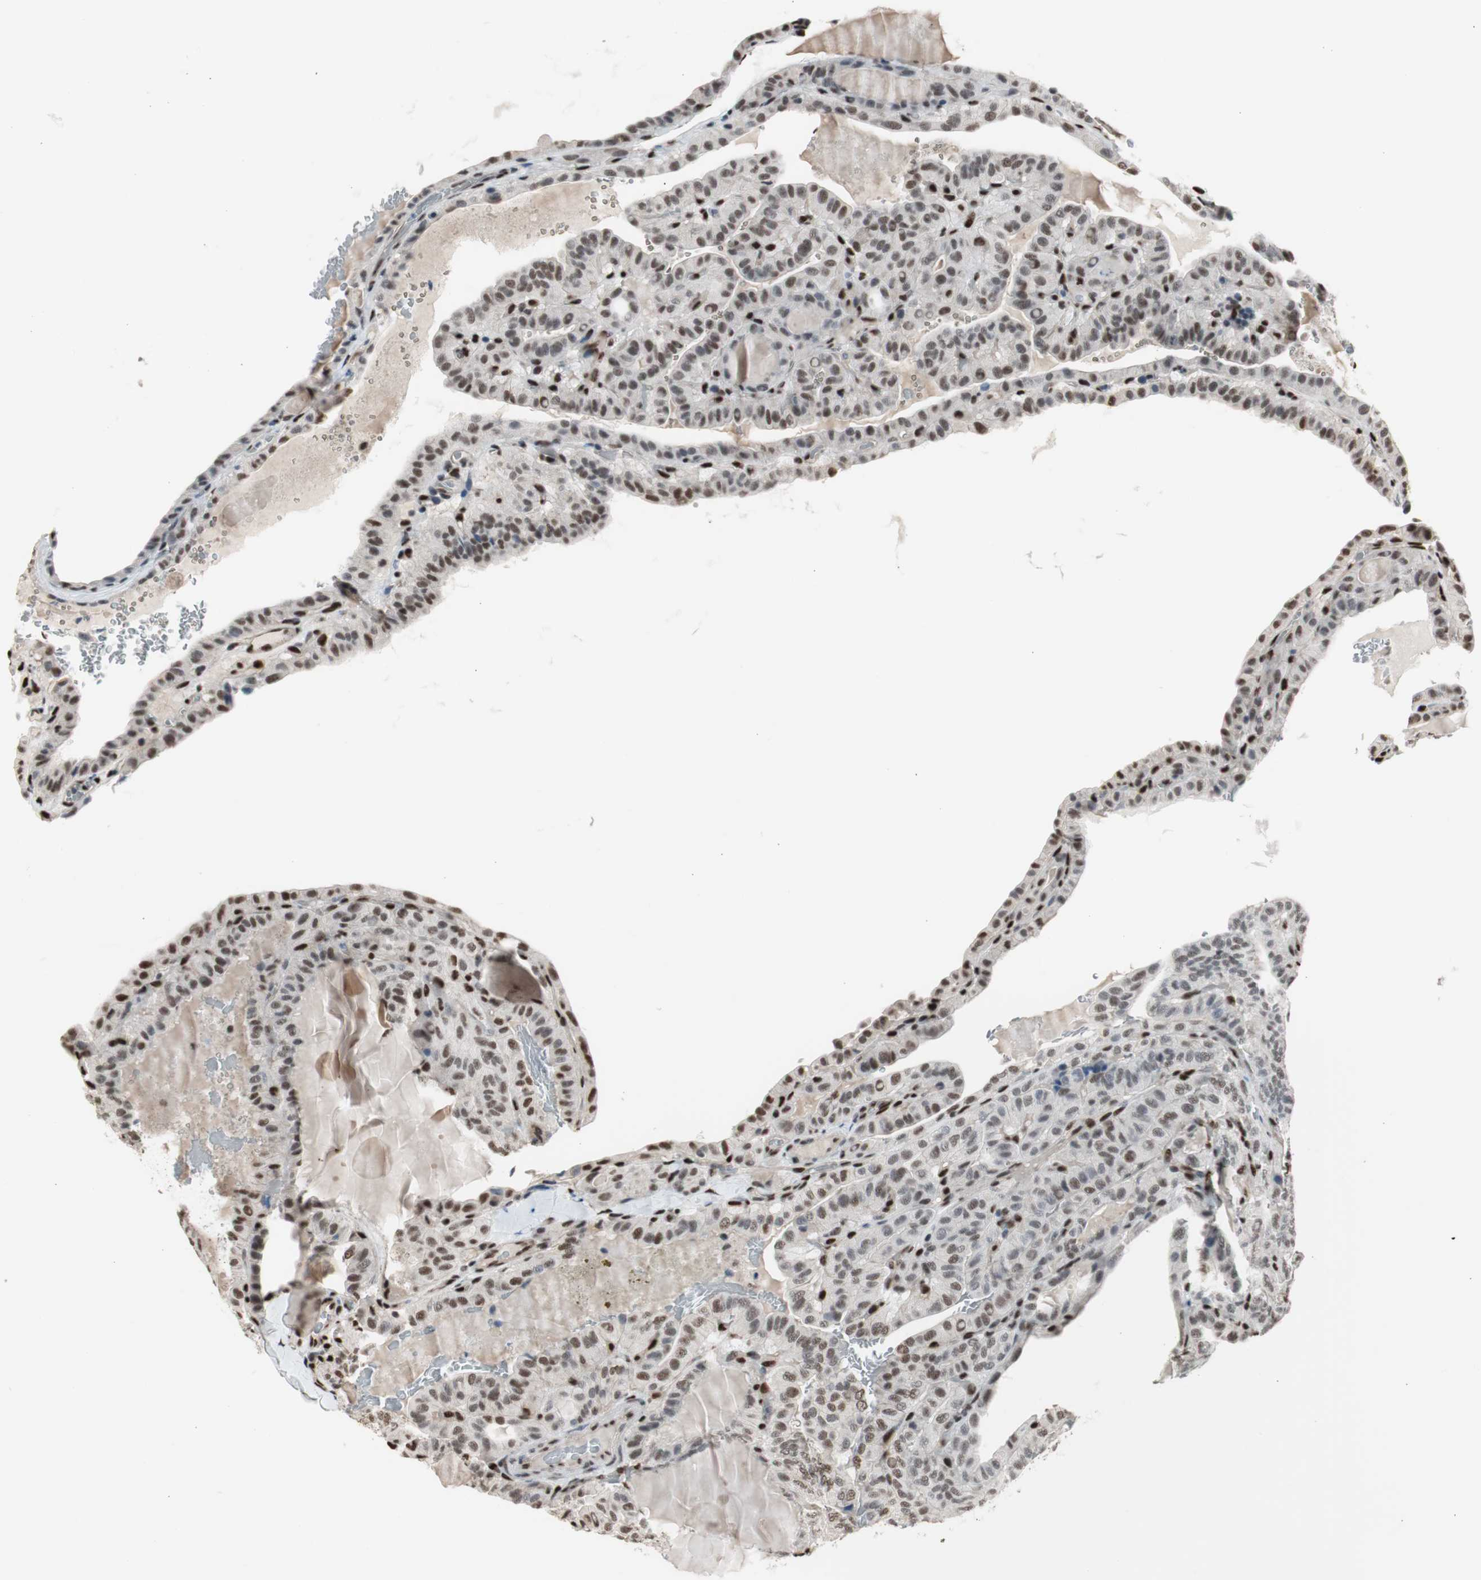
{"staining": {"intensity": "weak", "quantity": ">75%", "location": "nuclear"}, "tissue": "thyroid cancer", "cell_type": "Tumor cells", "image_type": "cancer", "snomed": [{"axis": "morphology", "description": "Papillary adenocarcinoma, NOS"}, {"axis": "topography", "description": "Thyroid gland"}], "caption": "Human thyroid cancer (papillary adenocarcinoma) stained for a protein (brown) reveals weak nuclear positive positivity in approximately >75% of tumor cells.", "gene": "PML", "patient": {"sex": "male", "age": 77}}